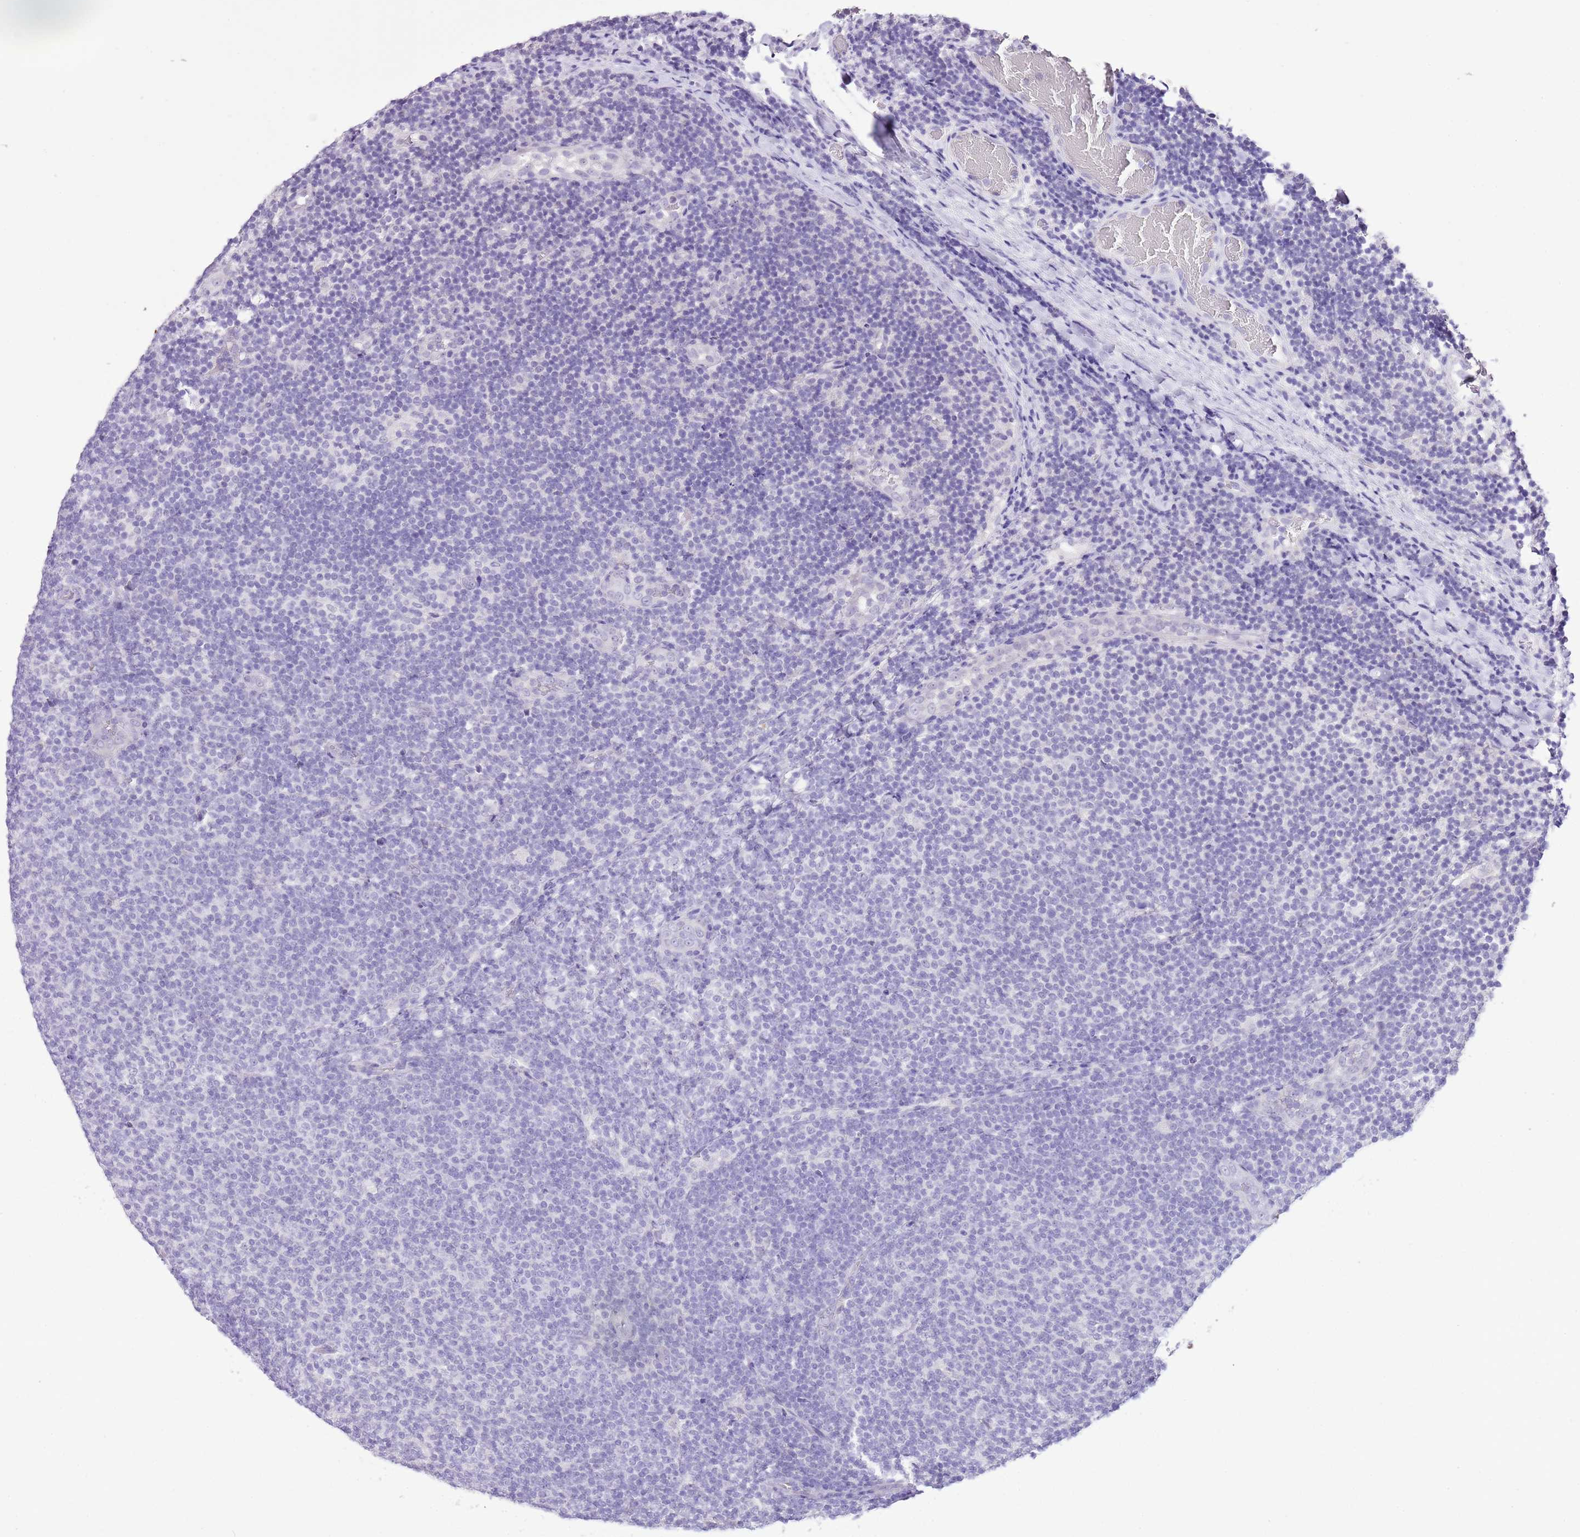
{"staining": {"intensity": "negative", "quantity": "none", "location": "none"}, "tissue": "lymphoma", "cell_type": "Tumor cells", "image_type": "cancer", "snomed": [{"axis": "morphology", "description": "Malignant lymphoma, non-Hodgkin's type, Low grade"}, {"axis": "topography", "description": "Lymph node"}], "caption": "Immunohistochemistry (IHC) image of malignant lymphoma, non-Hodgkin's type (low-grade) stained for a protein (brown), which exhibits no positivity in tumor cells. The staining is performed using DAB brown chromogen with nuclei counter-stained in using hematoxylin.", "gene": "XPO7", "patient": {"sex": "male", "age": 66}}